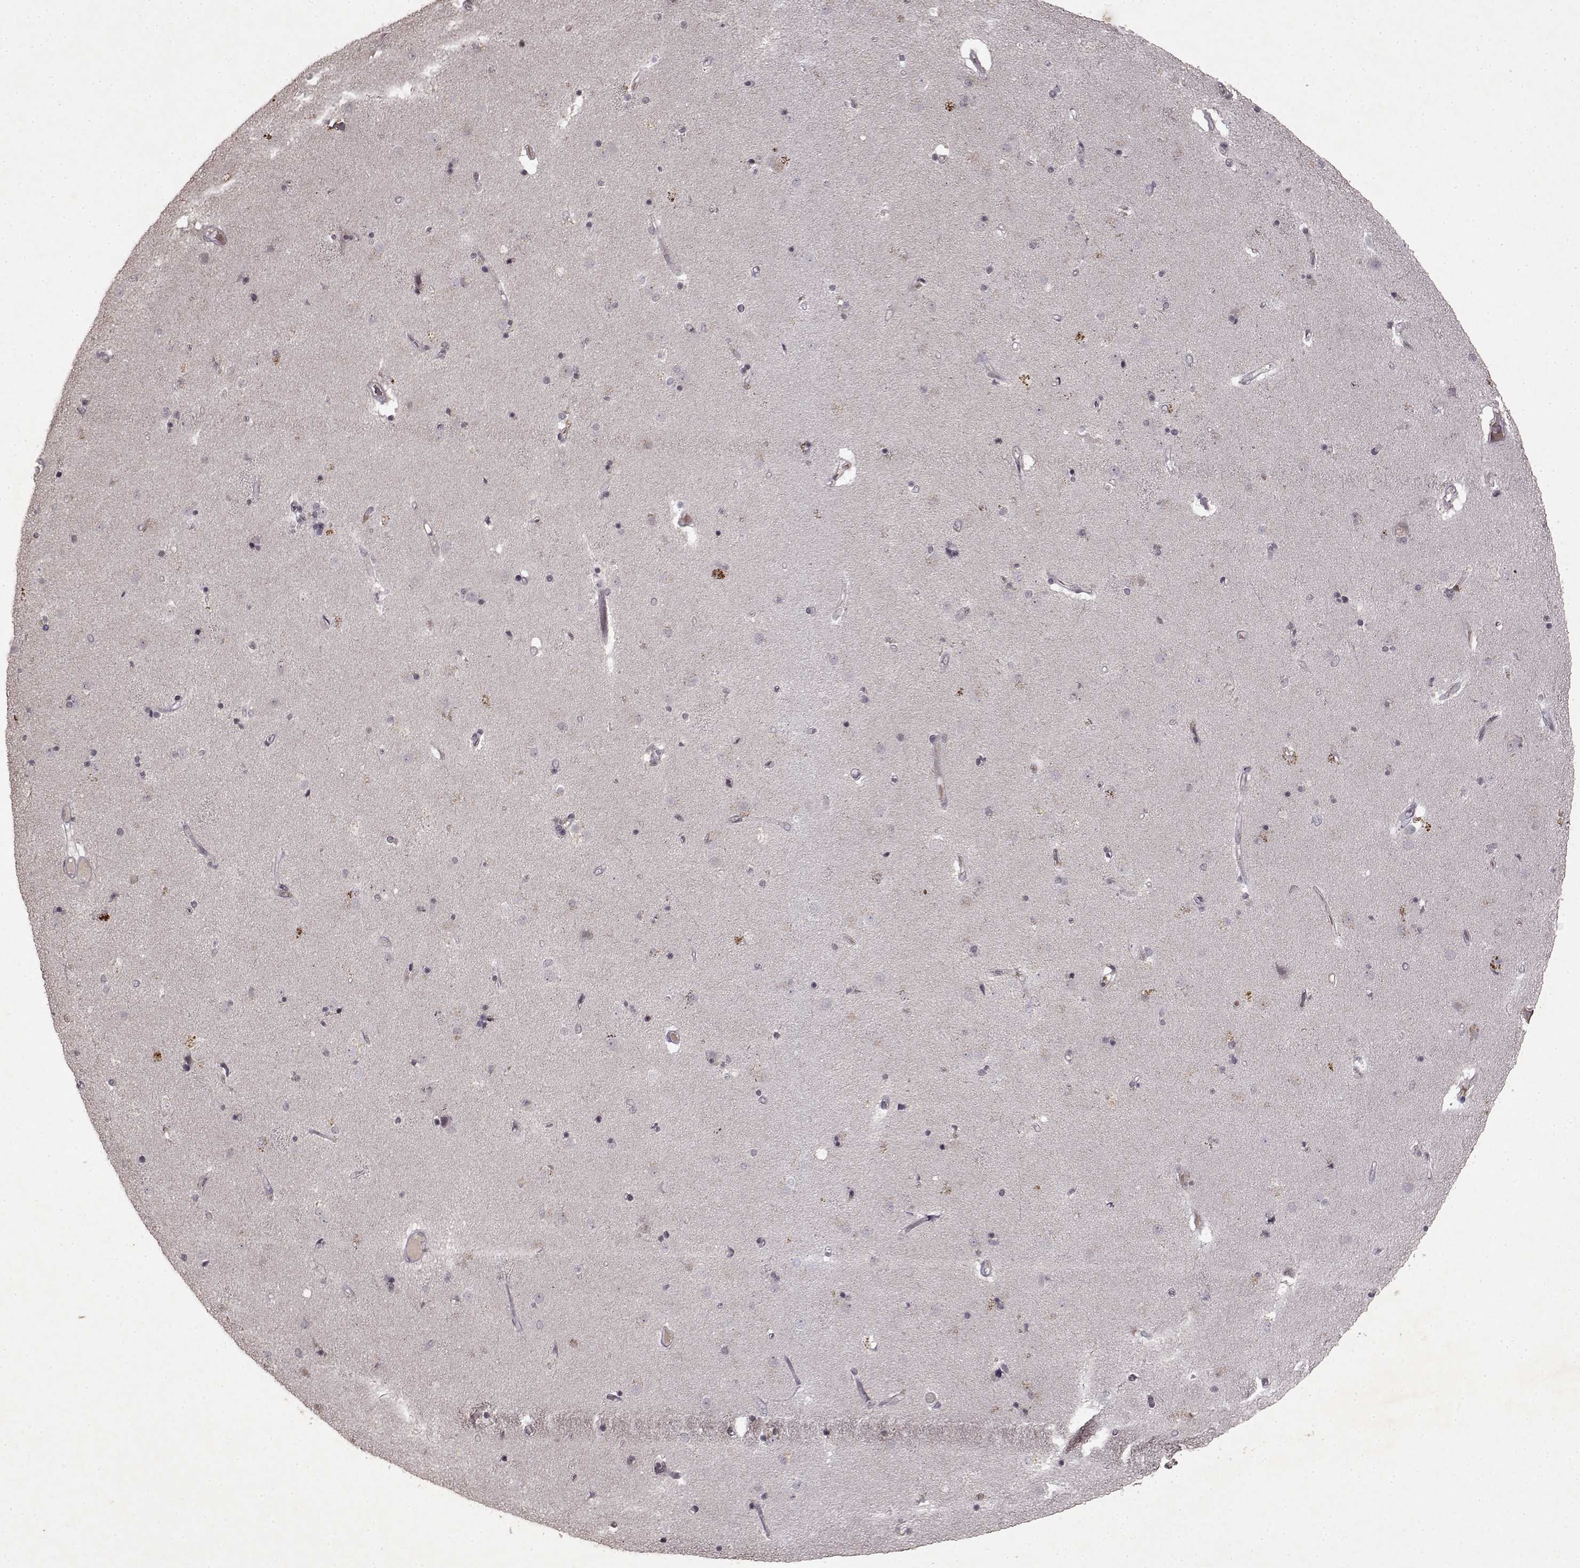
{"staining": {"intensity": "negative", "quantity": "none", "location": "none"}, "tissue": "caudate", "cell_type": "Glial cells", "image_type": "normal", "snomed": [{"axis": "morphology", "description": "Normal tissue, NOS"}, {"axis": "topography", "description": "Lateral ventricle wall"}], "caption": "Glial cells show no significant positivity in benign caudate. (DAB immunohistochemistry (IHC), high magnification).", "gene": "LHB", "patient": {"sex": "female", "age": 71}}